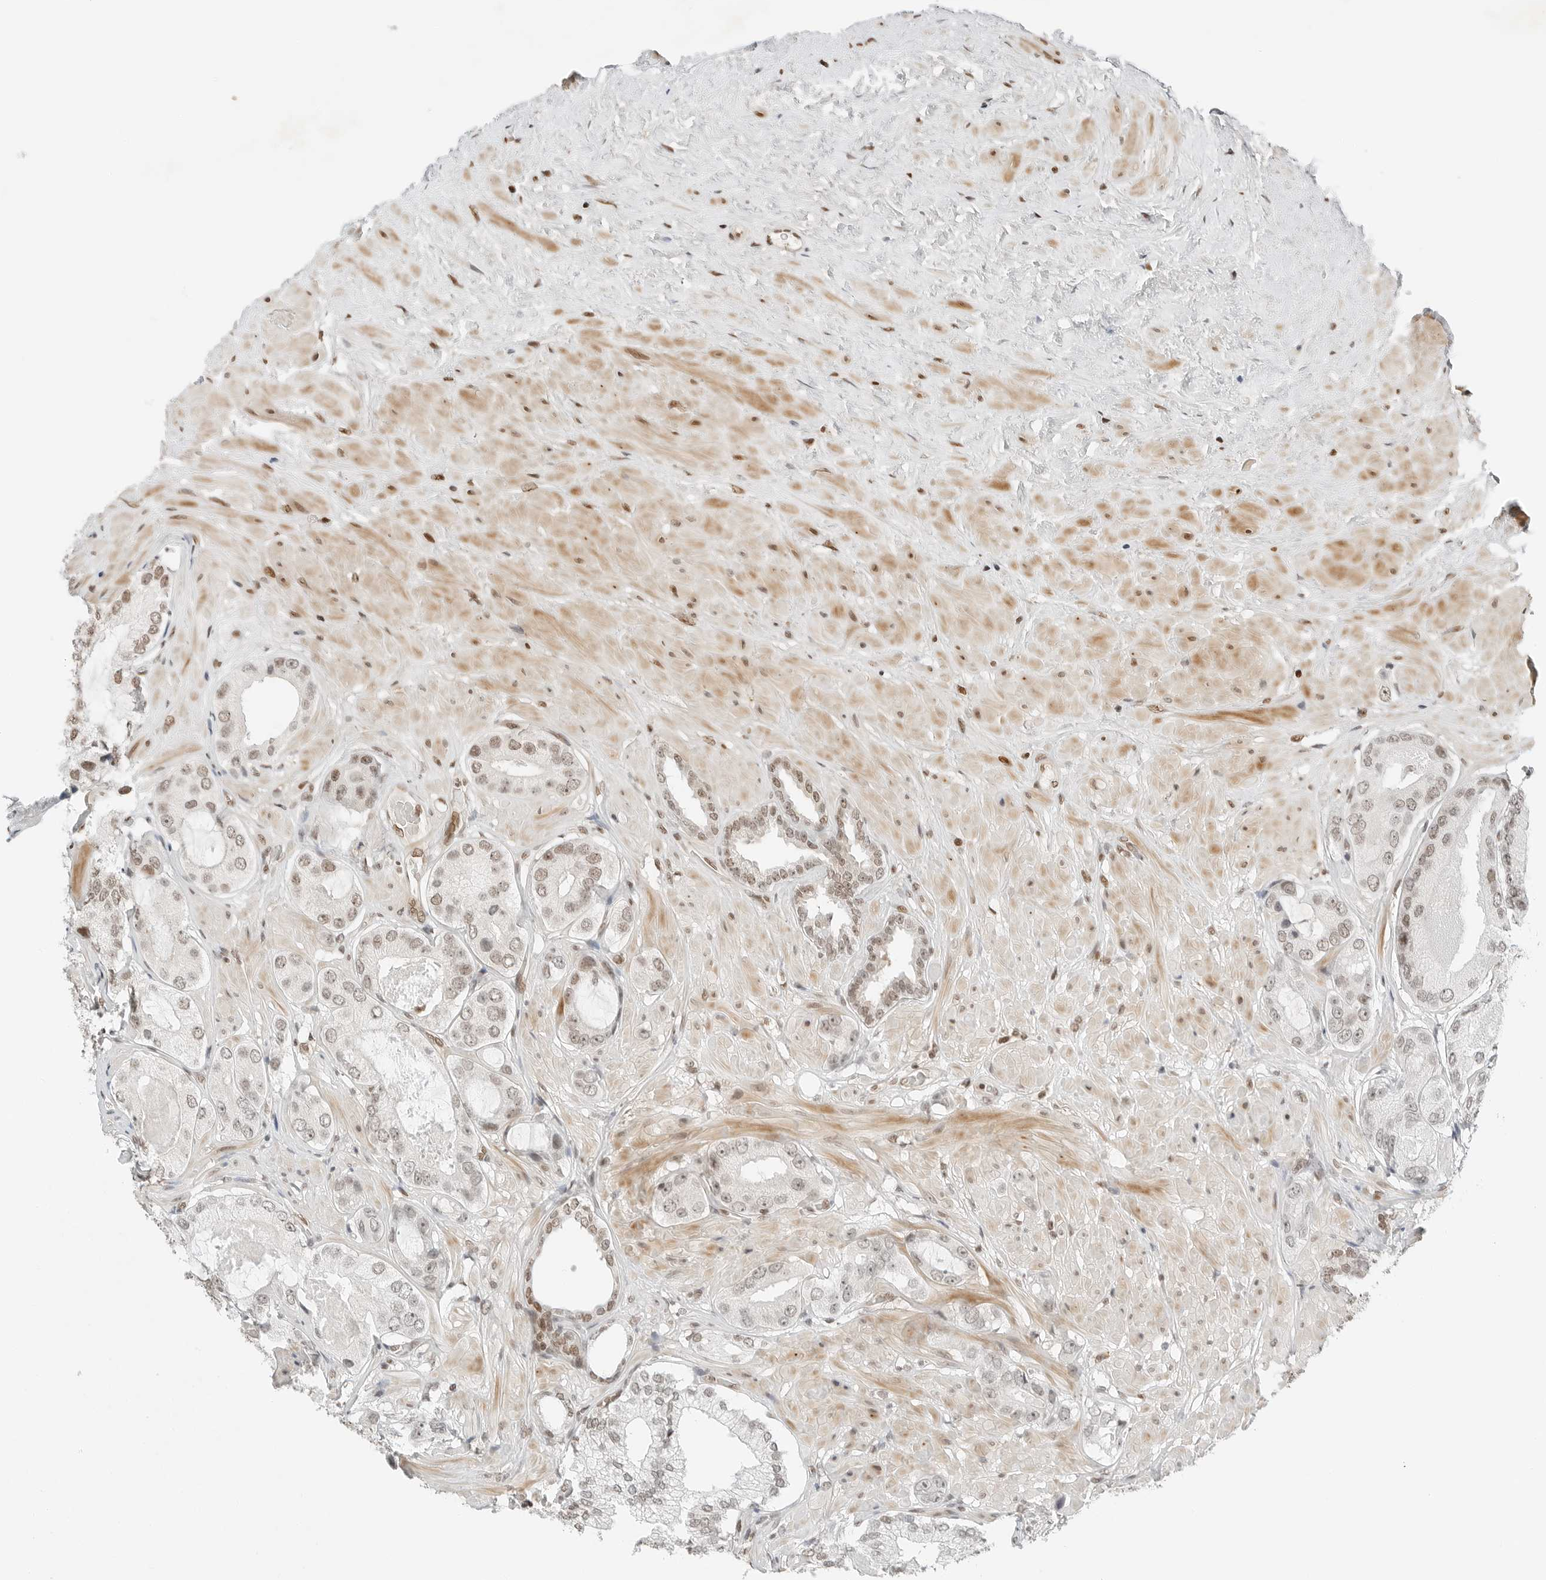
{"staining": {"intensity": "moderate", "quantity": "<25%", "location": "nuclear"}, "tissue": "prostate cancer", "cell_type": "Tumor cells", "image_type": "cancer", "snomed": [{"axis": "morphology", "description": "Adenocarcinoma, High grade"}, {"axis": "topography", "description": "Prostate"}], "caption": "Immunohistochemical staining of human prostate cancer (adenocarcinoma (high-grade)) shows moderate nuclear protein expression in about <25% of tumor cells. The protein of interest is stained brown, and the nuclei are stained in blue (DAB (3,3'-diaminobenzidine) IHC with brightfield microscopy, high magnification).", "gene": "CRTC2", "patient": {"sex": "male", "age": 59}}